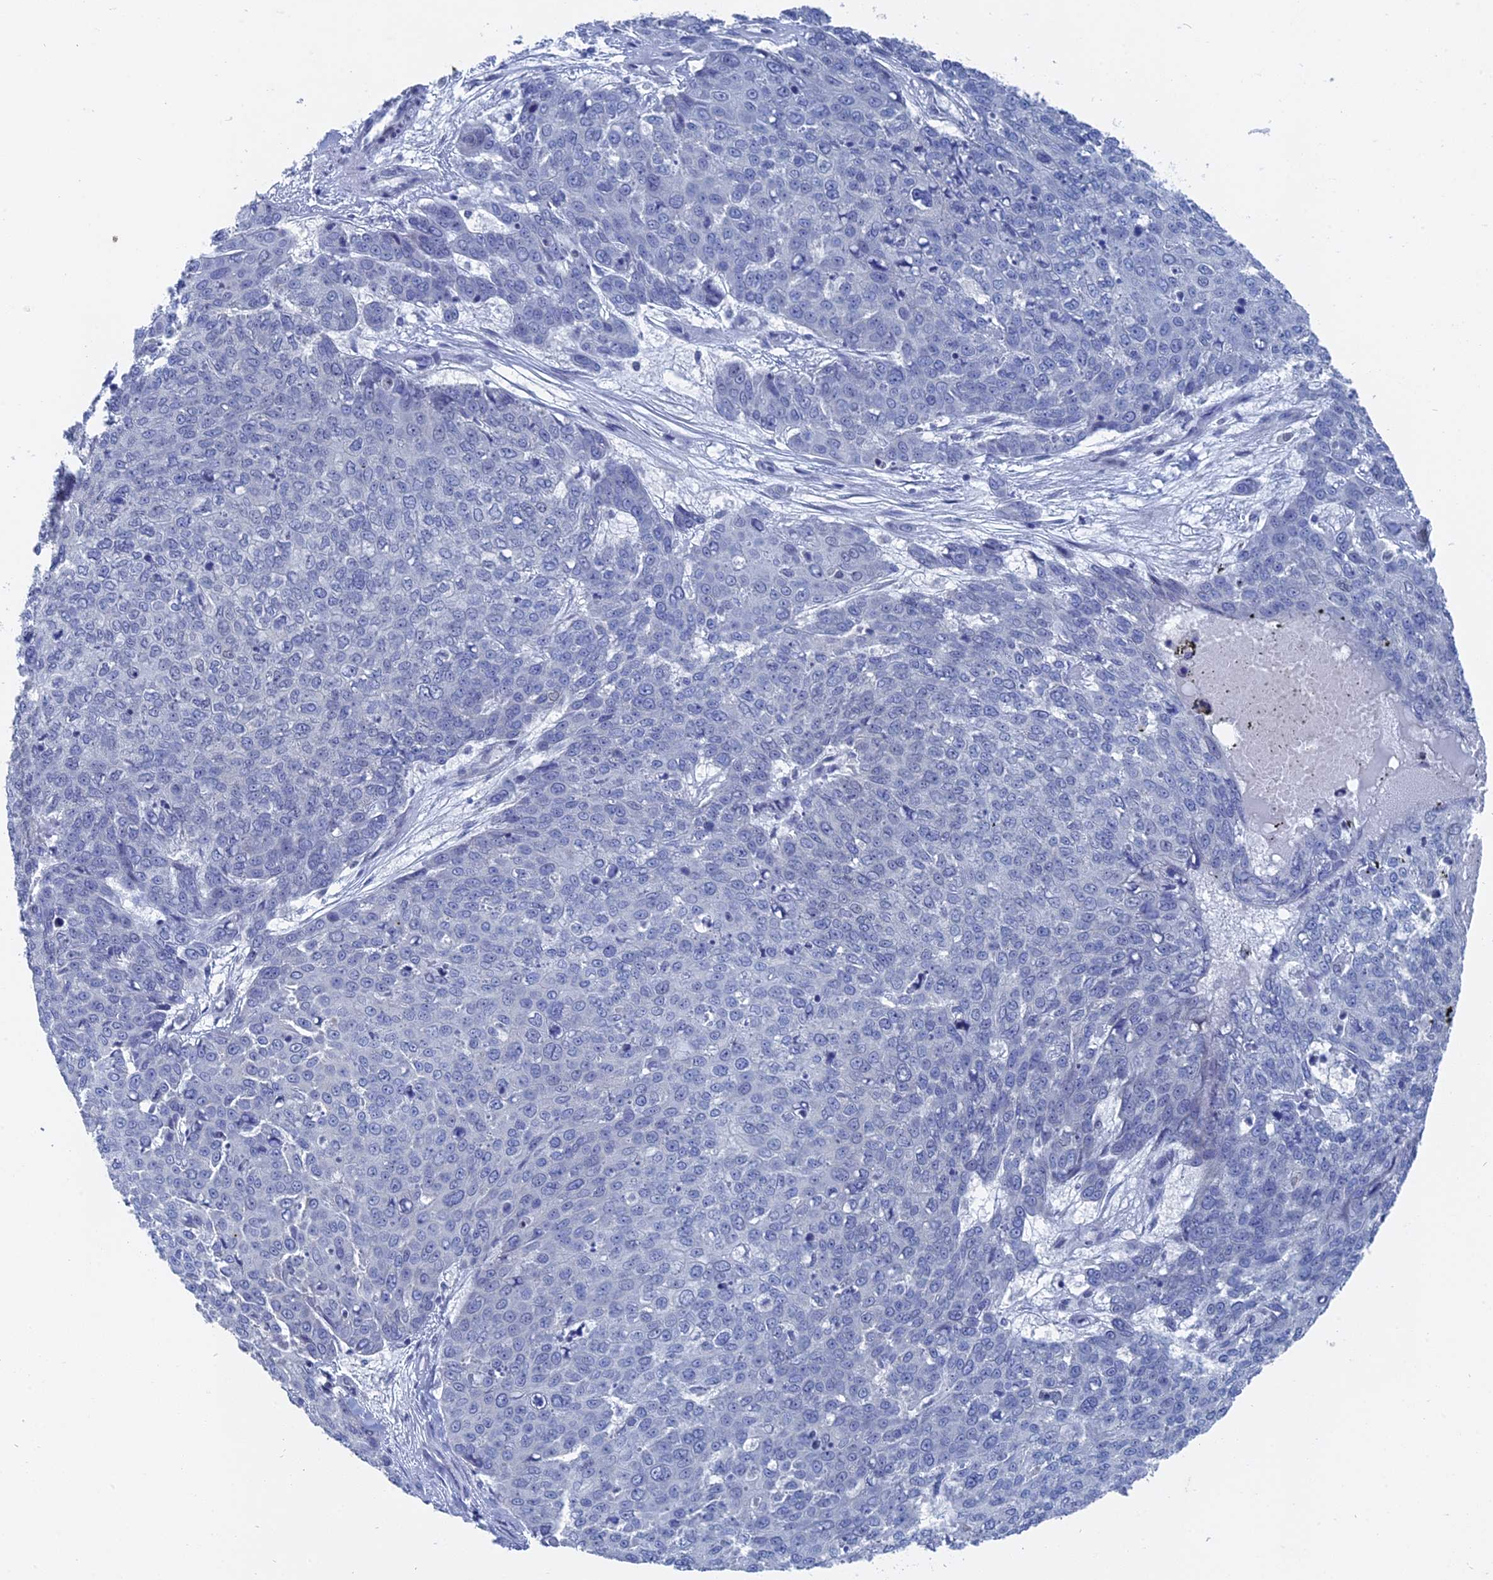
{"staining": {"intensity": "negative", "quantity": "none", "location": "none"}, "tissue": "skin cancer", "cell_type": "Tumor cells", "image_type": "cancer", "snomed": [{"axis": "morphology", "description": "Squamous cell carcinoma, NOS"}, {"axis": "topography", "description": "Skin"}], "caption": "Squamous cell carcinoma (skin) stained for a protein using immunohistochemistry reveals no staining tumor cells.", "gene": "MTRF1", "patient": {"sex": "male", "age": 71}}